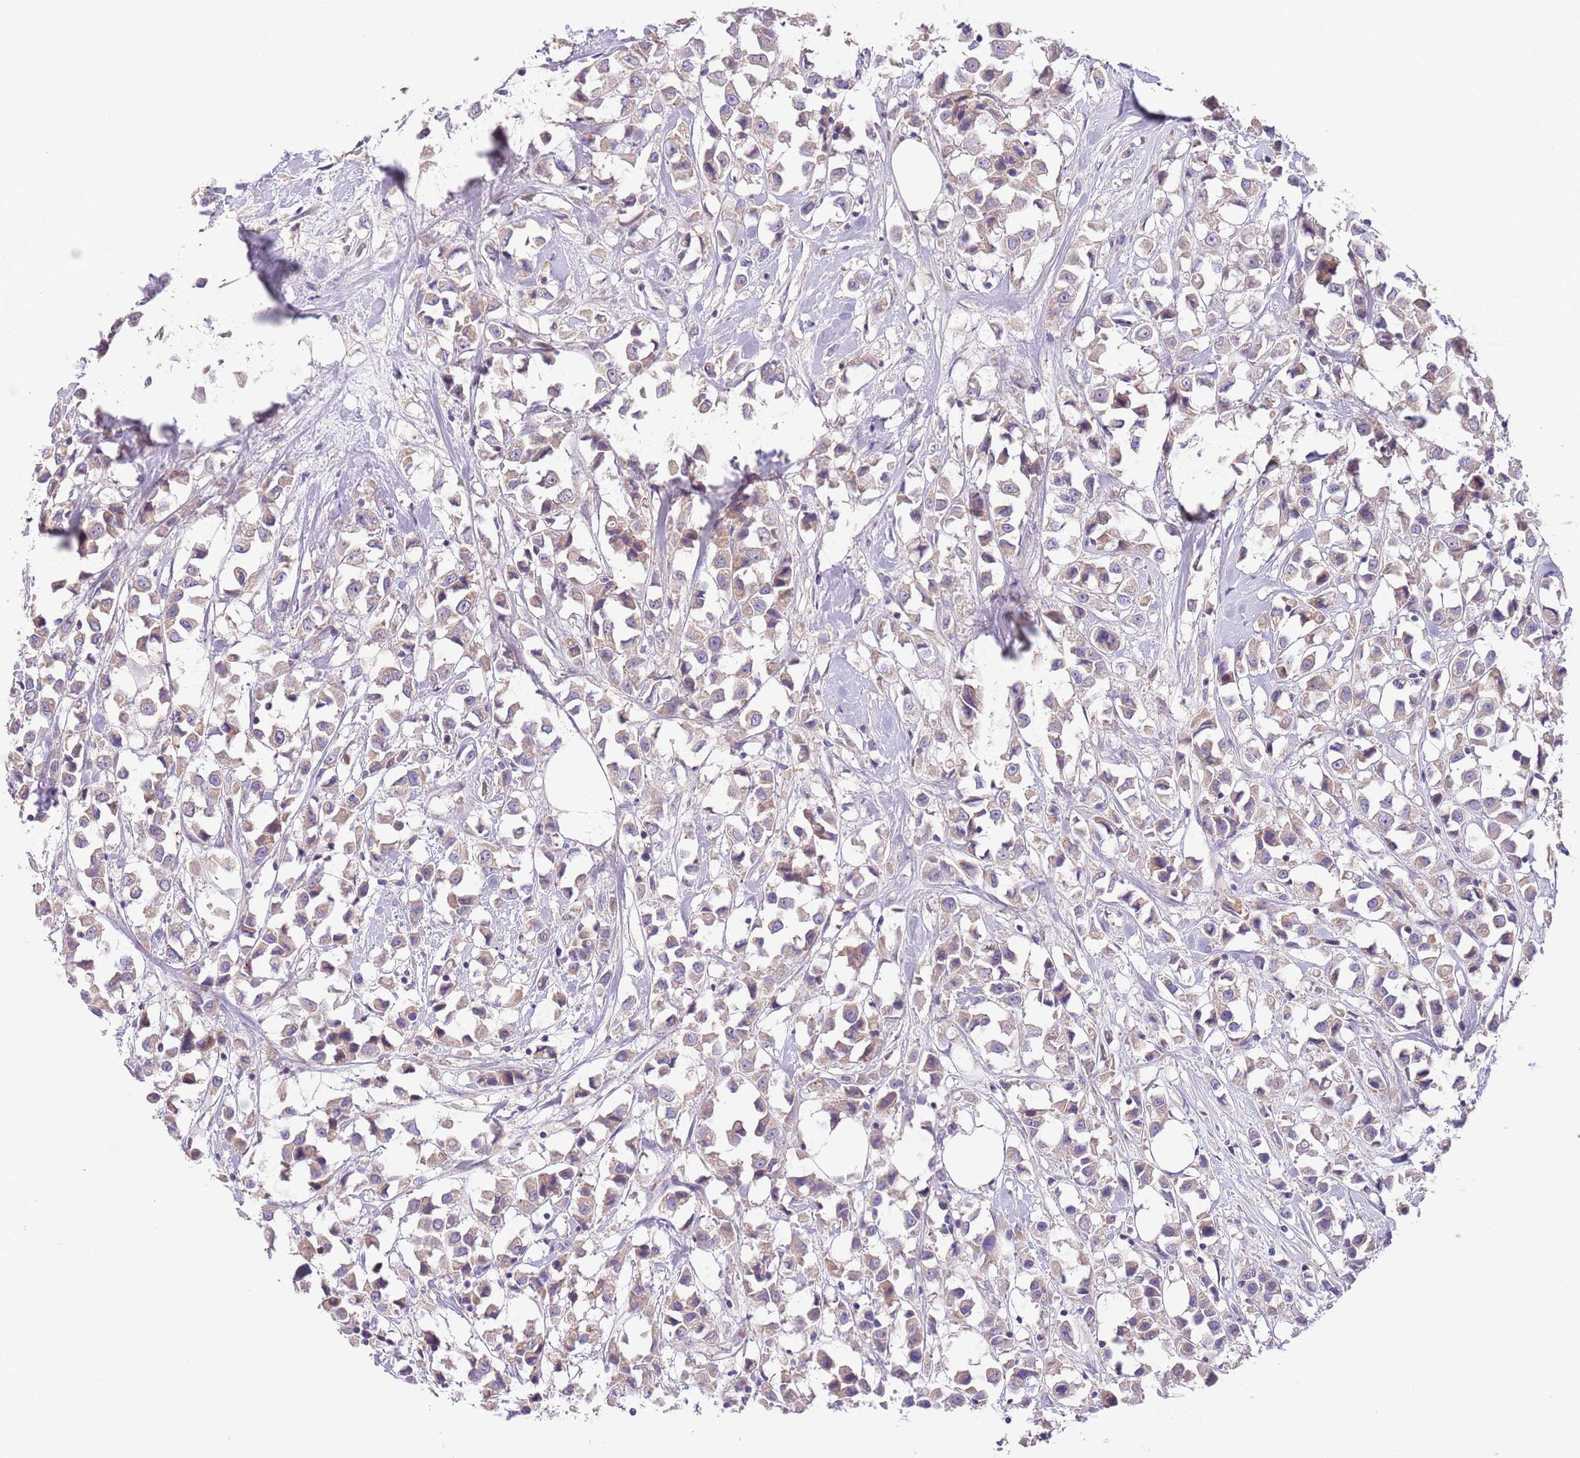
{"staining": {"intensity": "weak", "quantity": "25%-75%", "location": "cytoplasmic/membranous"}, "tissue": "breast cancer", "cell_type": "Tumor cells", "image_type": "cancer", "snomed": [{"axis": "morphology", "description": "Duct carcinoma"}, {"axis": "topography", "description": "Breast"}], "caption": "Tumor cells demonstrate low levels of weak cytoplasmic/membranous staining in about 25%-75% of cells in invasive ductal carcinoma (breast).", "gene": "ZNF658", "patient": {"sex": "female", "age": 61}}